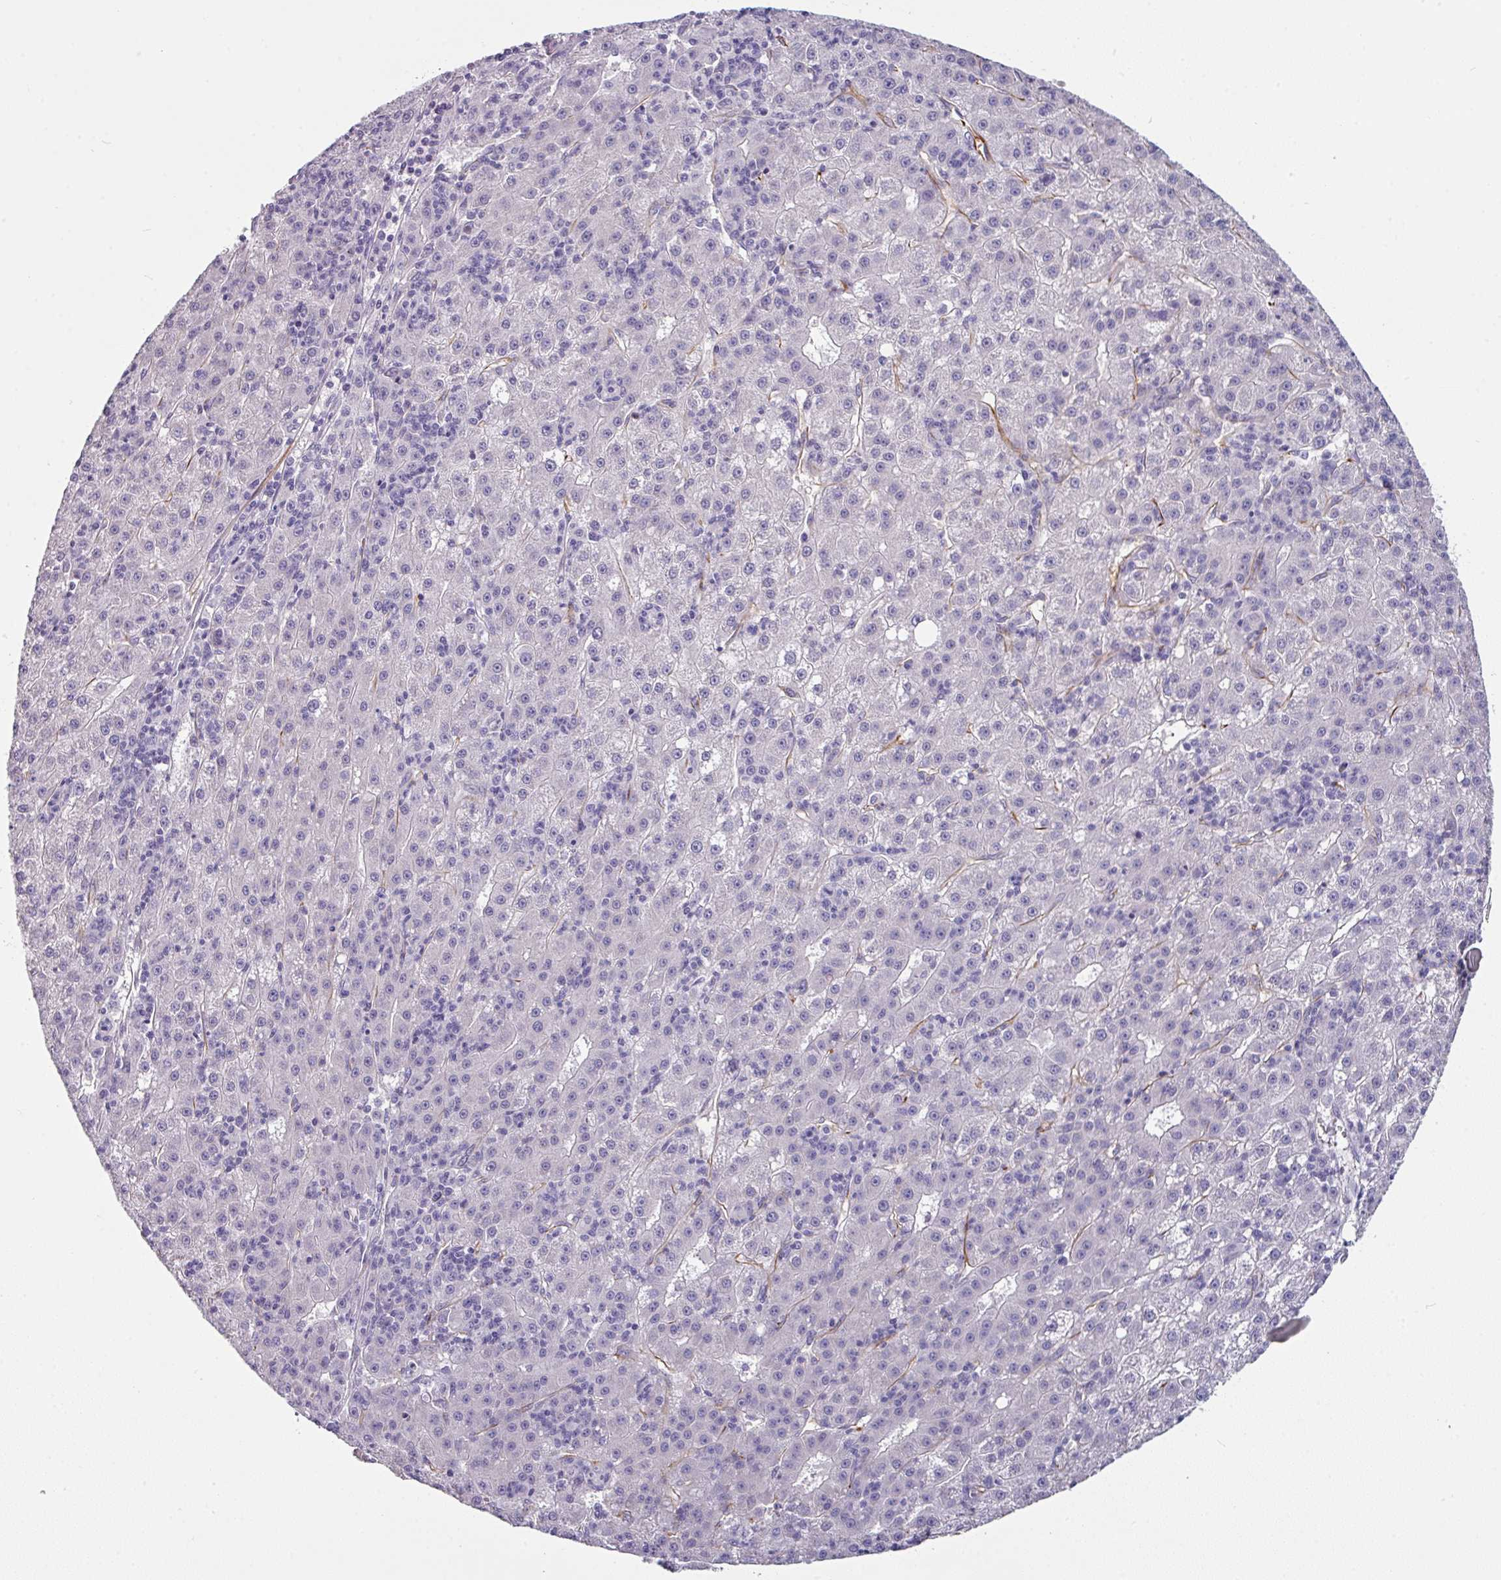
{"staining": {"intensity": "negative", "quantity": "none", "location": "none"}, "tissue": "liver cancer", "cell_type": "Tumor cells", "image_type": "cancer", "snomed": [{"axis": "morphology", "description": "Carcinoma, Hepatocellular, NOS"}, {"axis": "topography", "description": "Liver"}], "caption": "Immunohistochemical staining of liver cancer (hepatocellular carcinoma) reveals no significant positivity in tumor cells.", "gene": "SLC17A7", "patient": {"sex": "male", "age": 76}}